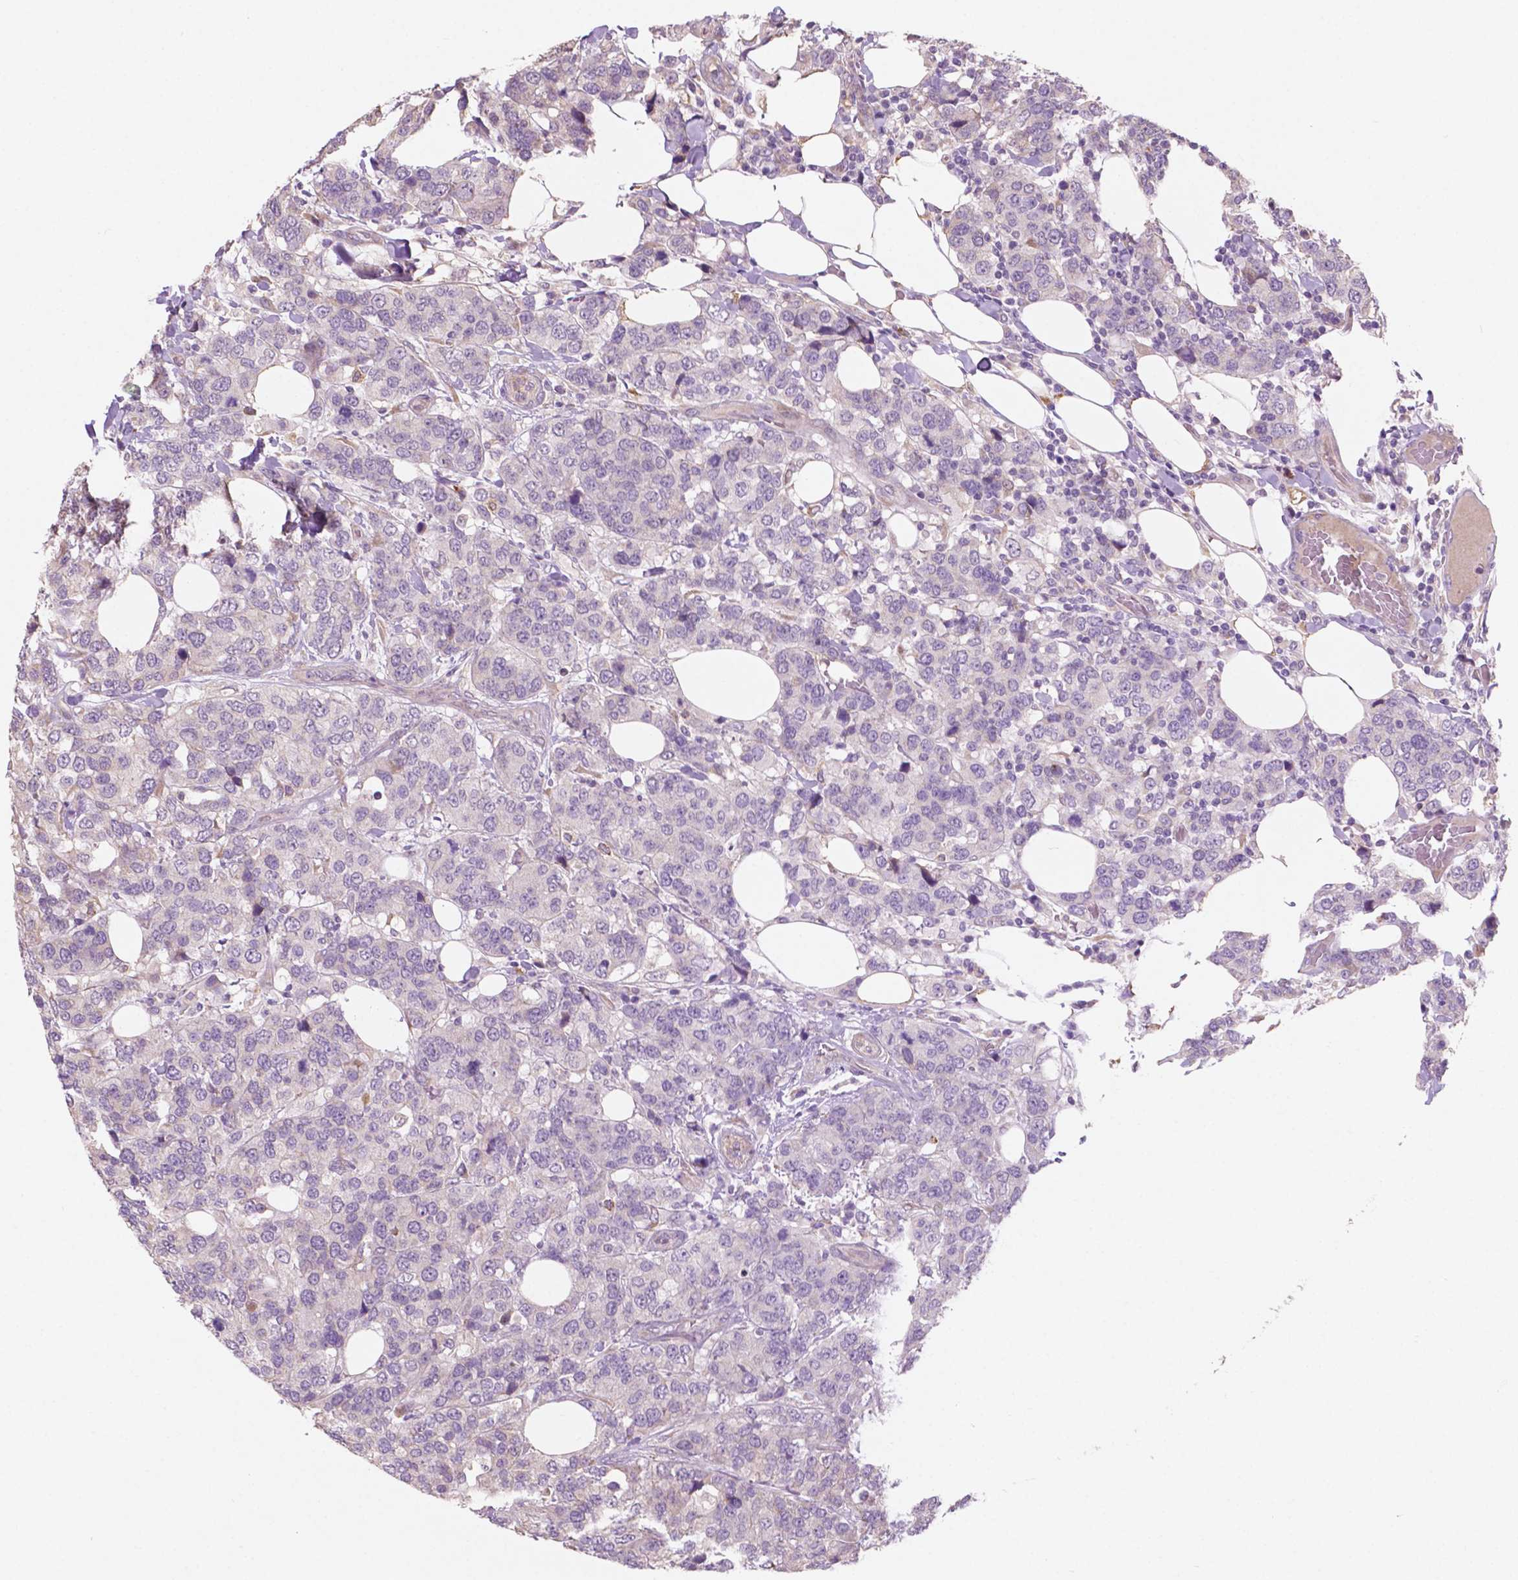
{"staining": {"intensity": "negative", "quantity": "none", "location": "none"}, "tissue": "breast cancer", "cell_type": "Tumor cells", "image_type": "cancer", "snomed": [{"axis": "morphology", "description": "Lobular carcinoma"}, {"axis": "topography", "description": "Breast"}], "caption": "DAB (3,3'-diaminobenzidine) immunohistochemical staining of breast cancer exhibits no significant positivity in tumor cells. (DAB (3,3'-diaminobenzidine) immunohistochemistry with hematoxylin counter stain).", "gene": "LRP1B", "patient": {"sex": "female", "age": 59}}